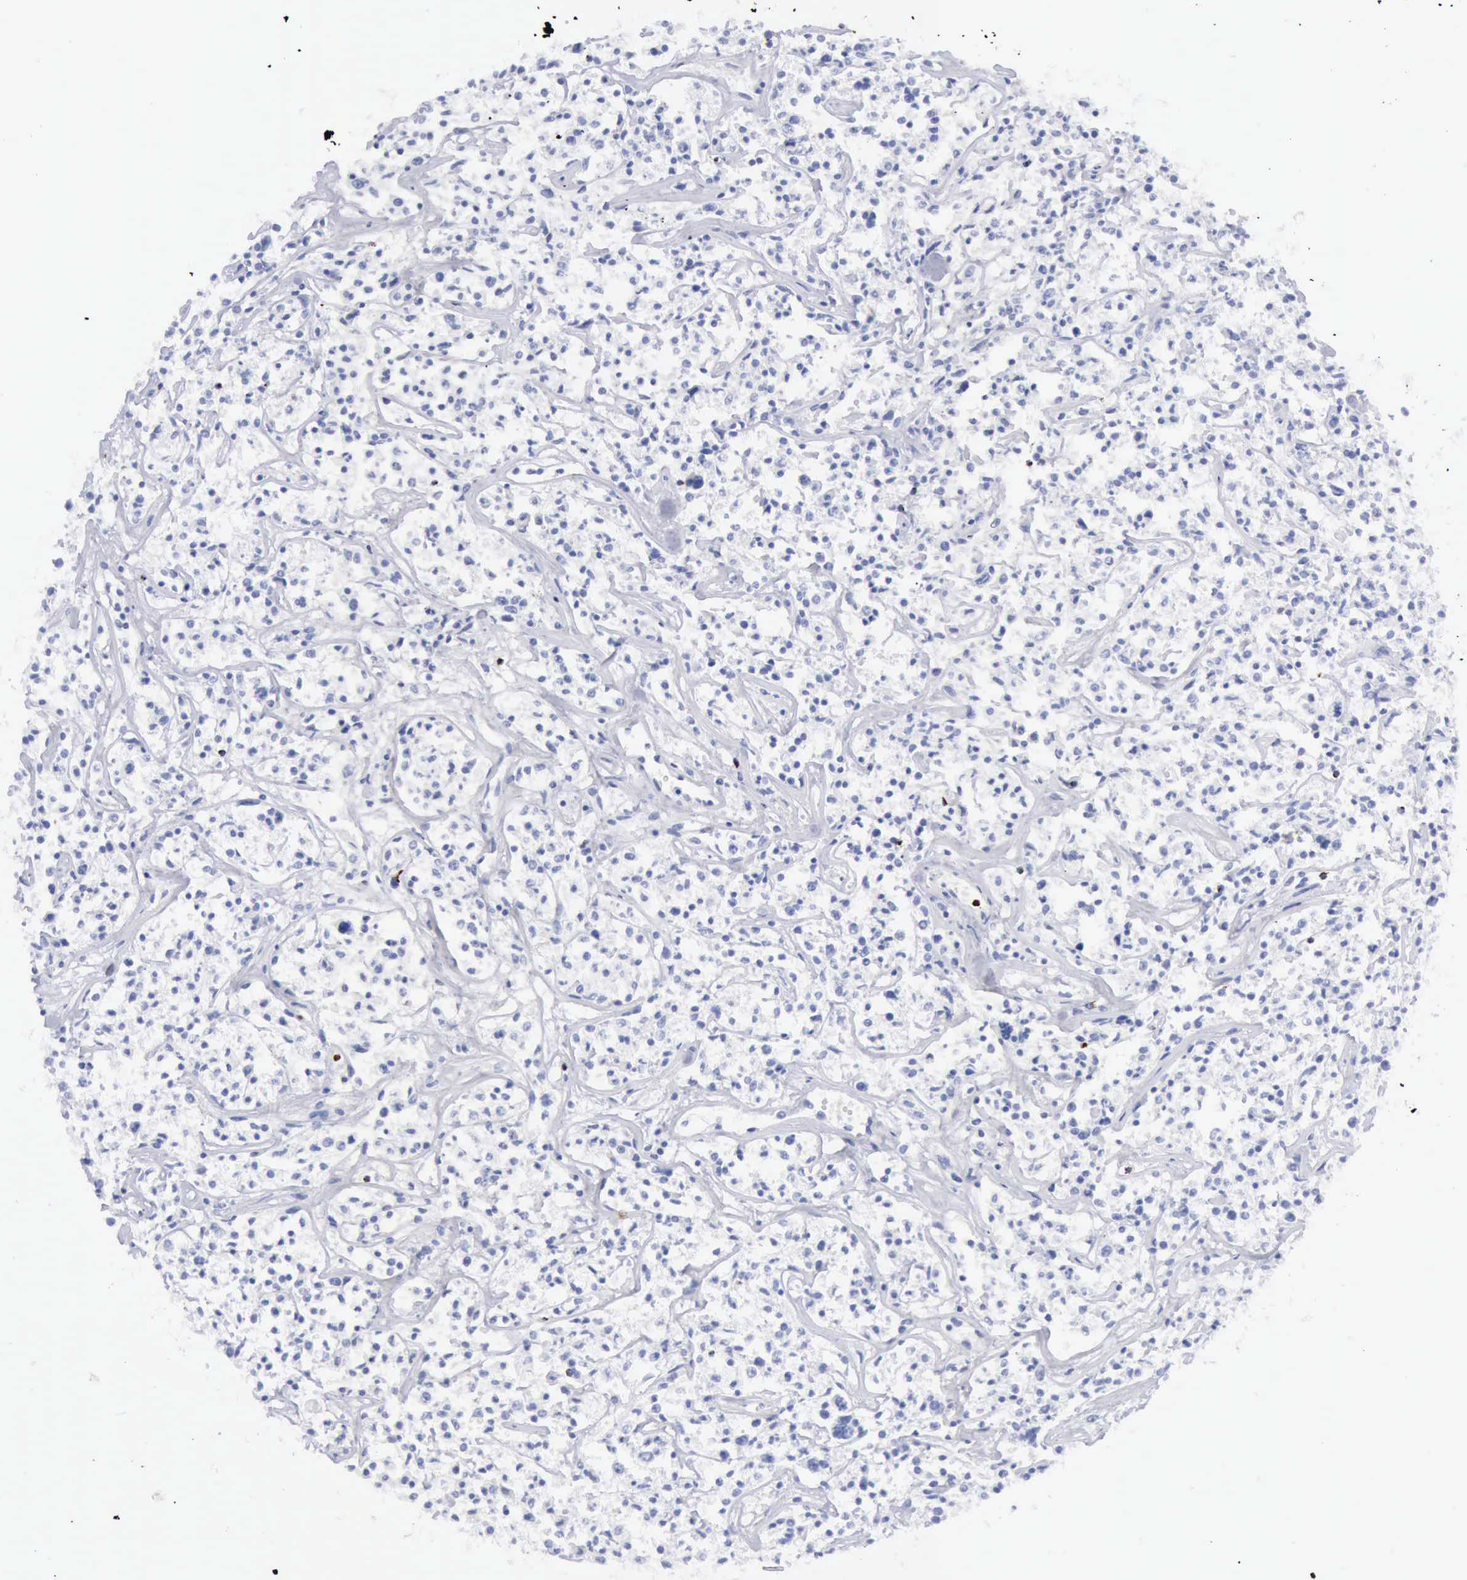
{"staining": {"intensity": "negative", "quantity": "none", "location": "none"}, "tissue": "lymphoma", "cell_type": "Tumor cells", "image_type": "cancer", "snomed": [{"axis": "morphology", "description": "Malignant lymphoma, non-Hodgkin's type, Low grade"}, {"axis": "topography", "description": "Small intestine"}], "caption": "Immunohistochemistry micrograph of human malignant lymphoma, non-Hodgkin's type (low-grade) stained for a protein (brown), which displays no staining in tumor cells. Nuclei are stained in blue.", "gene": "GZMB", "patient": {"sex": "female", "age": 59}}